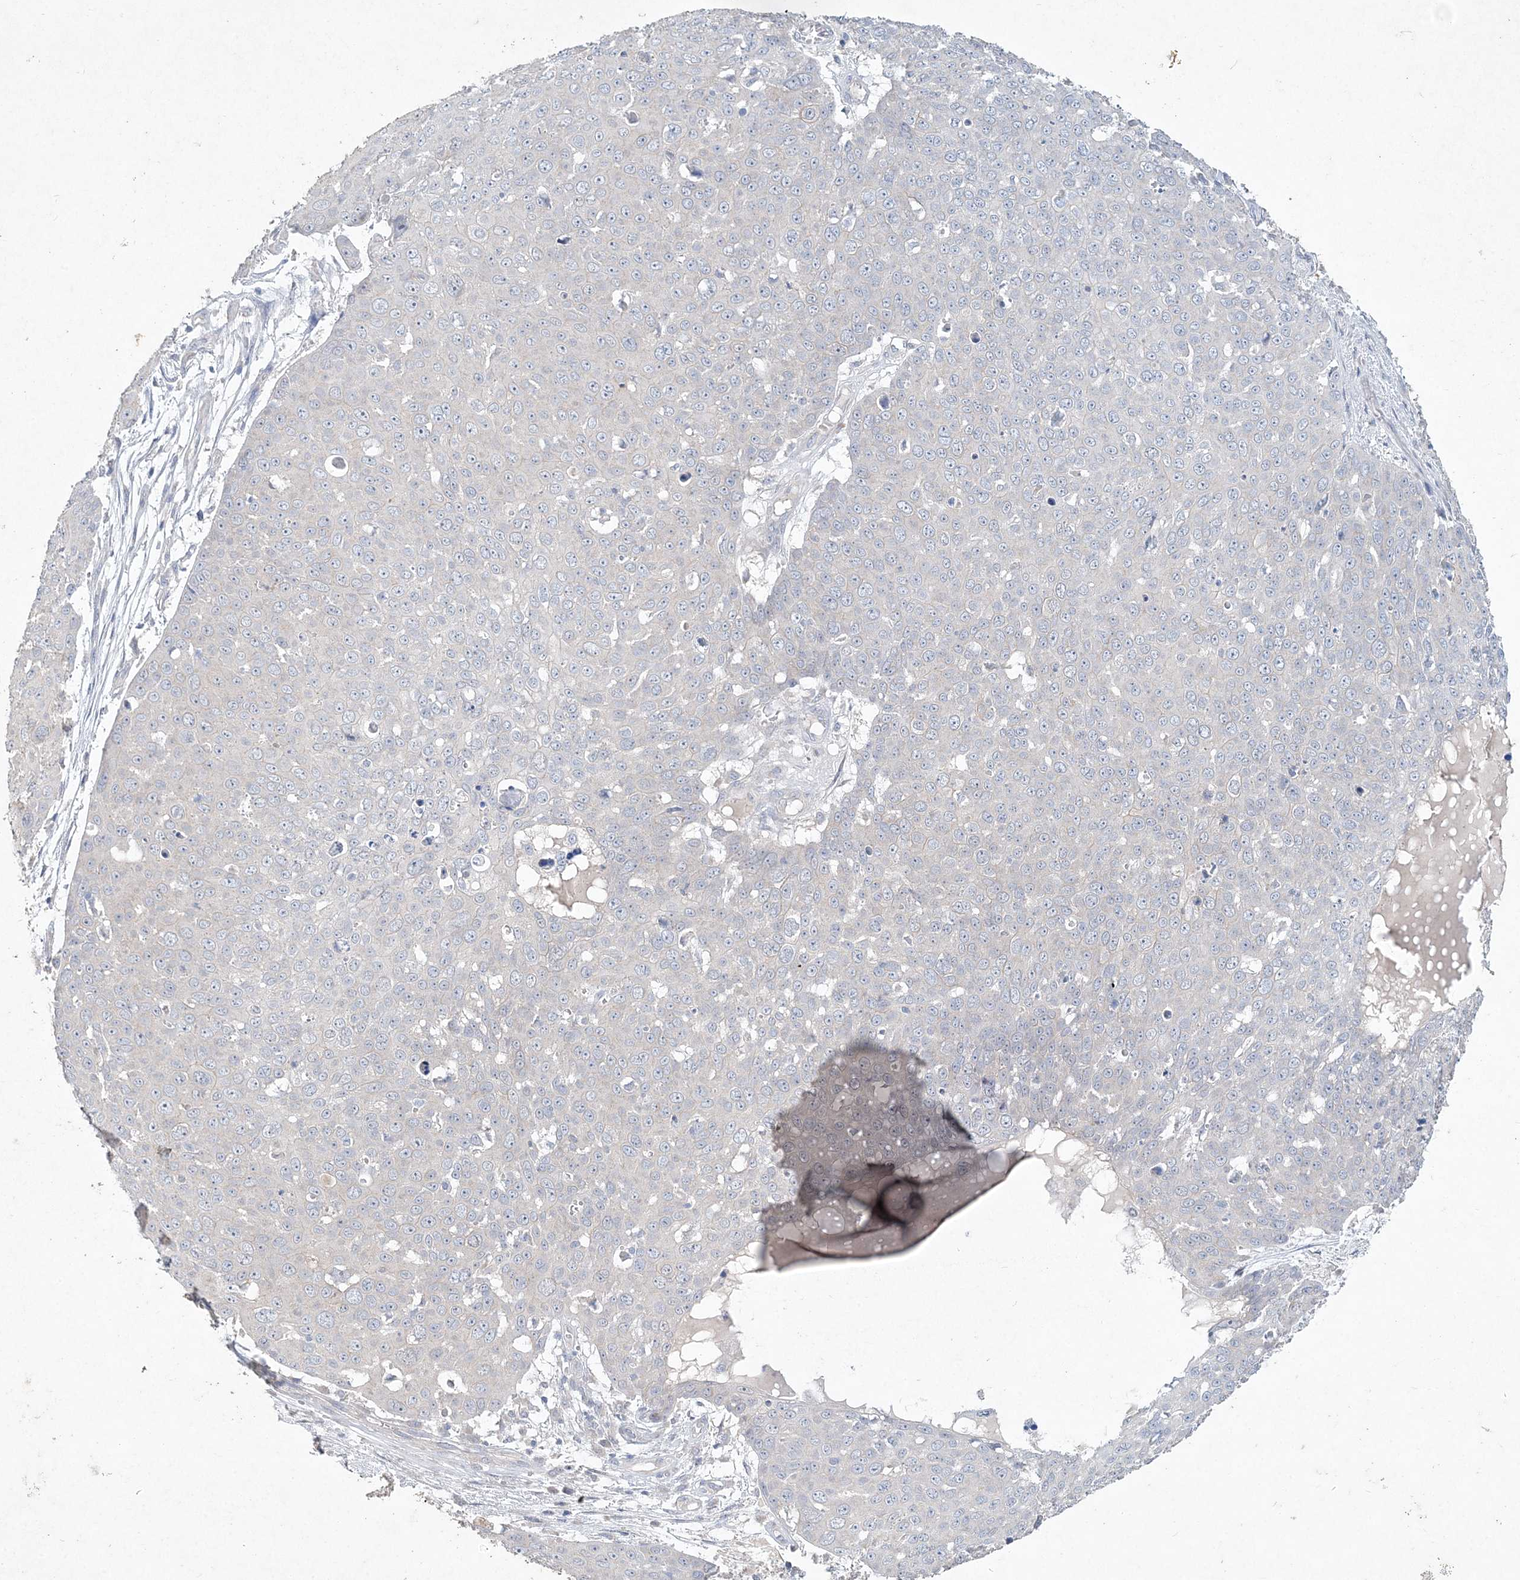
{"staining": {"intensity": "negative", "quantity": "none", "location": "none"}, "tissue": "skin cancer", "cell_type": "Tumor cells", "image_type": "cancer", "snomed": [{"axis": "morphology", "description": "Squamous cell carcinoma, NOS"}, {"axis": "topography", "description": "Skin"}], "caption": "Immunohistochemistry (IHC) micrograph of human squamous cell carcinoma (skin) stained for a protein (brown), which demonstrates no positivity in tumor cells.", "gene": "DNAH5", "patient": {"sex": "male", "age": 71}}